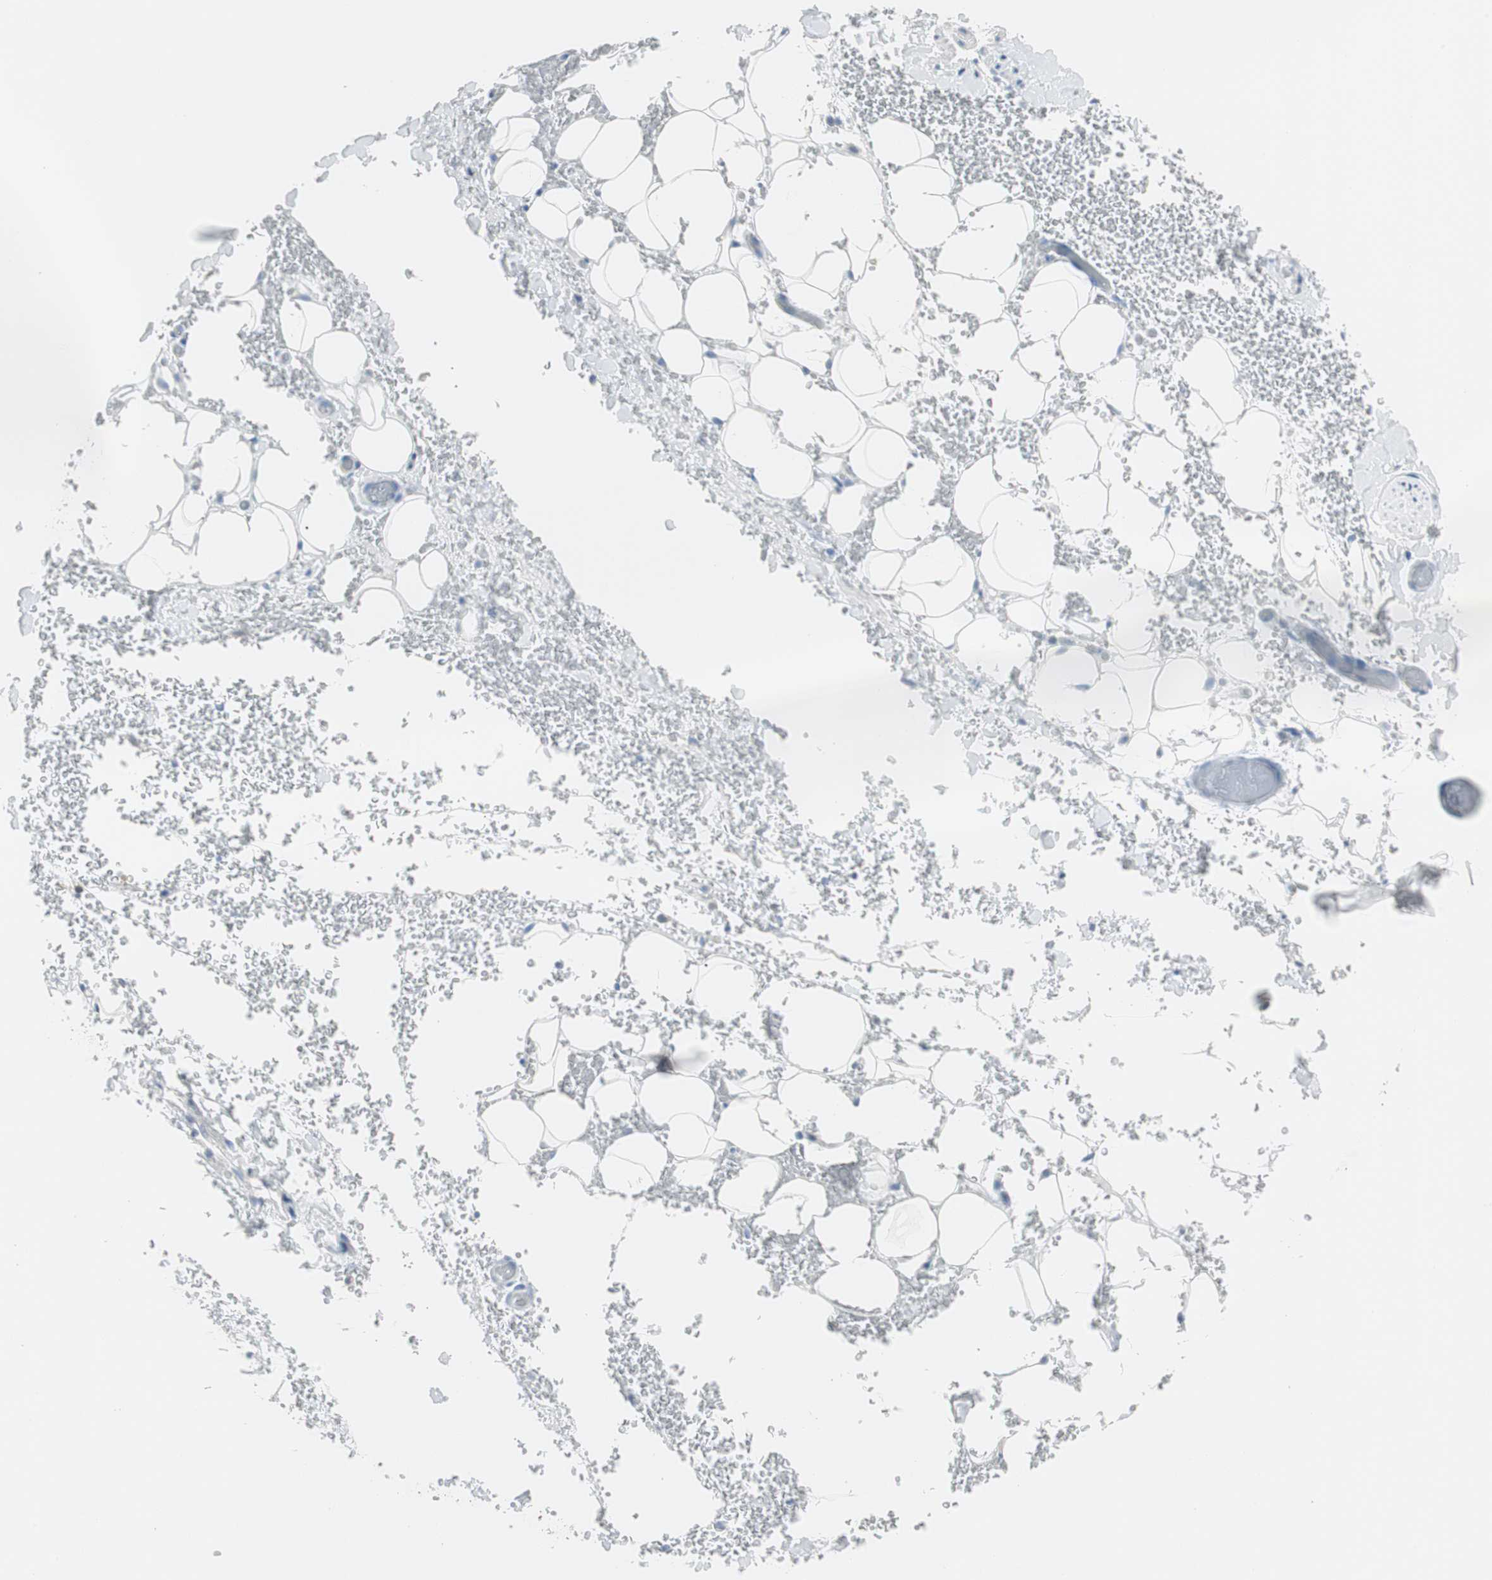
{"staining": {"intensity": "negative", "quantity": "none", "location": "none"}, "tissue": "adipose tissue", "cell_type": "Adipocytes", "image_type": "normal", "snomed": [{"axis": "morphology", "description": "Normal tissue, NOS"}, {"axis": "morphology", "description": "Inflammation, NOS"}, {"axis": "topography", "description": "Breast"}], "caption": "Adipocytes are negative for brown protein staining in benign adipose tissue. (DAB (3,3'-diaminobenzidine) immunohistochemistry (IHC), high magnification).", "gene": "FBP1", "patient": {"sex": "female", "age": 65}}